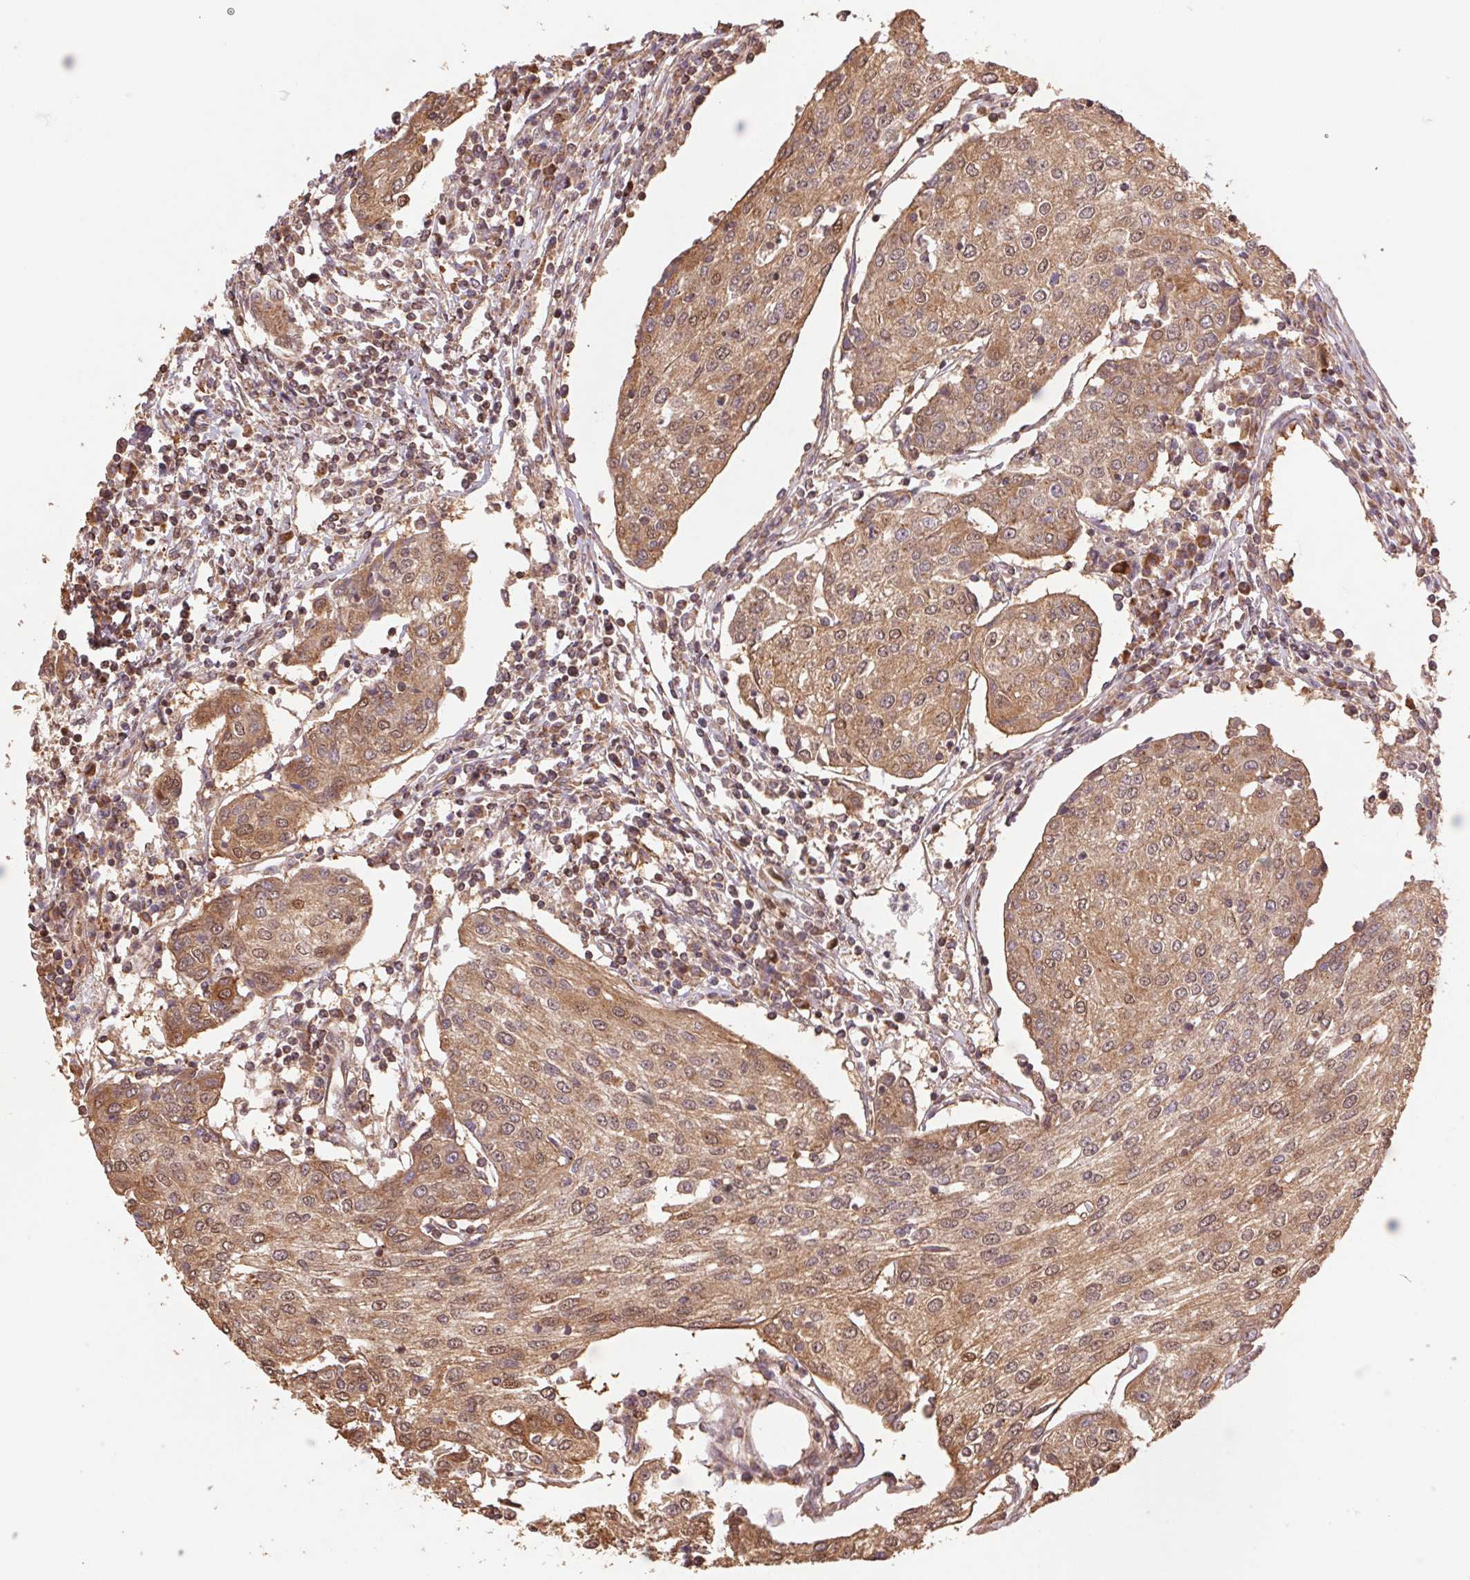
{"staining": {"intensity": "moderate", "quantity": ">75%", "location": "cytoplasmic/membranous,nuclear"}, "tissue": "urothelial cancer", "cell_type": "Tumor cells", "image_type": "cancer", "snomed": [{"axis": "morphology", "description": "Urothelial carcinoma, High grade"}, {"axis": "topography", "description": "Urinary bladder"}], "caption": "Human urothelial cancer stained with a brown dye reveals moderate cytoplasmic/membranous and nuclear positive expression in approximately >75% of tumor cells.", "gene": "PDHA1", "patient": {"sex": "female", "age": 85}}